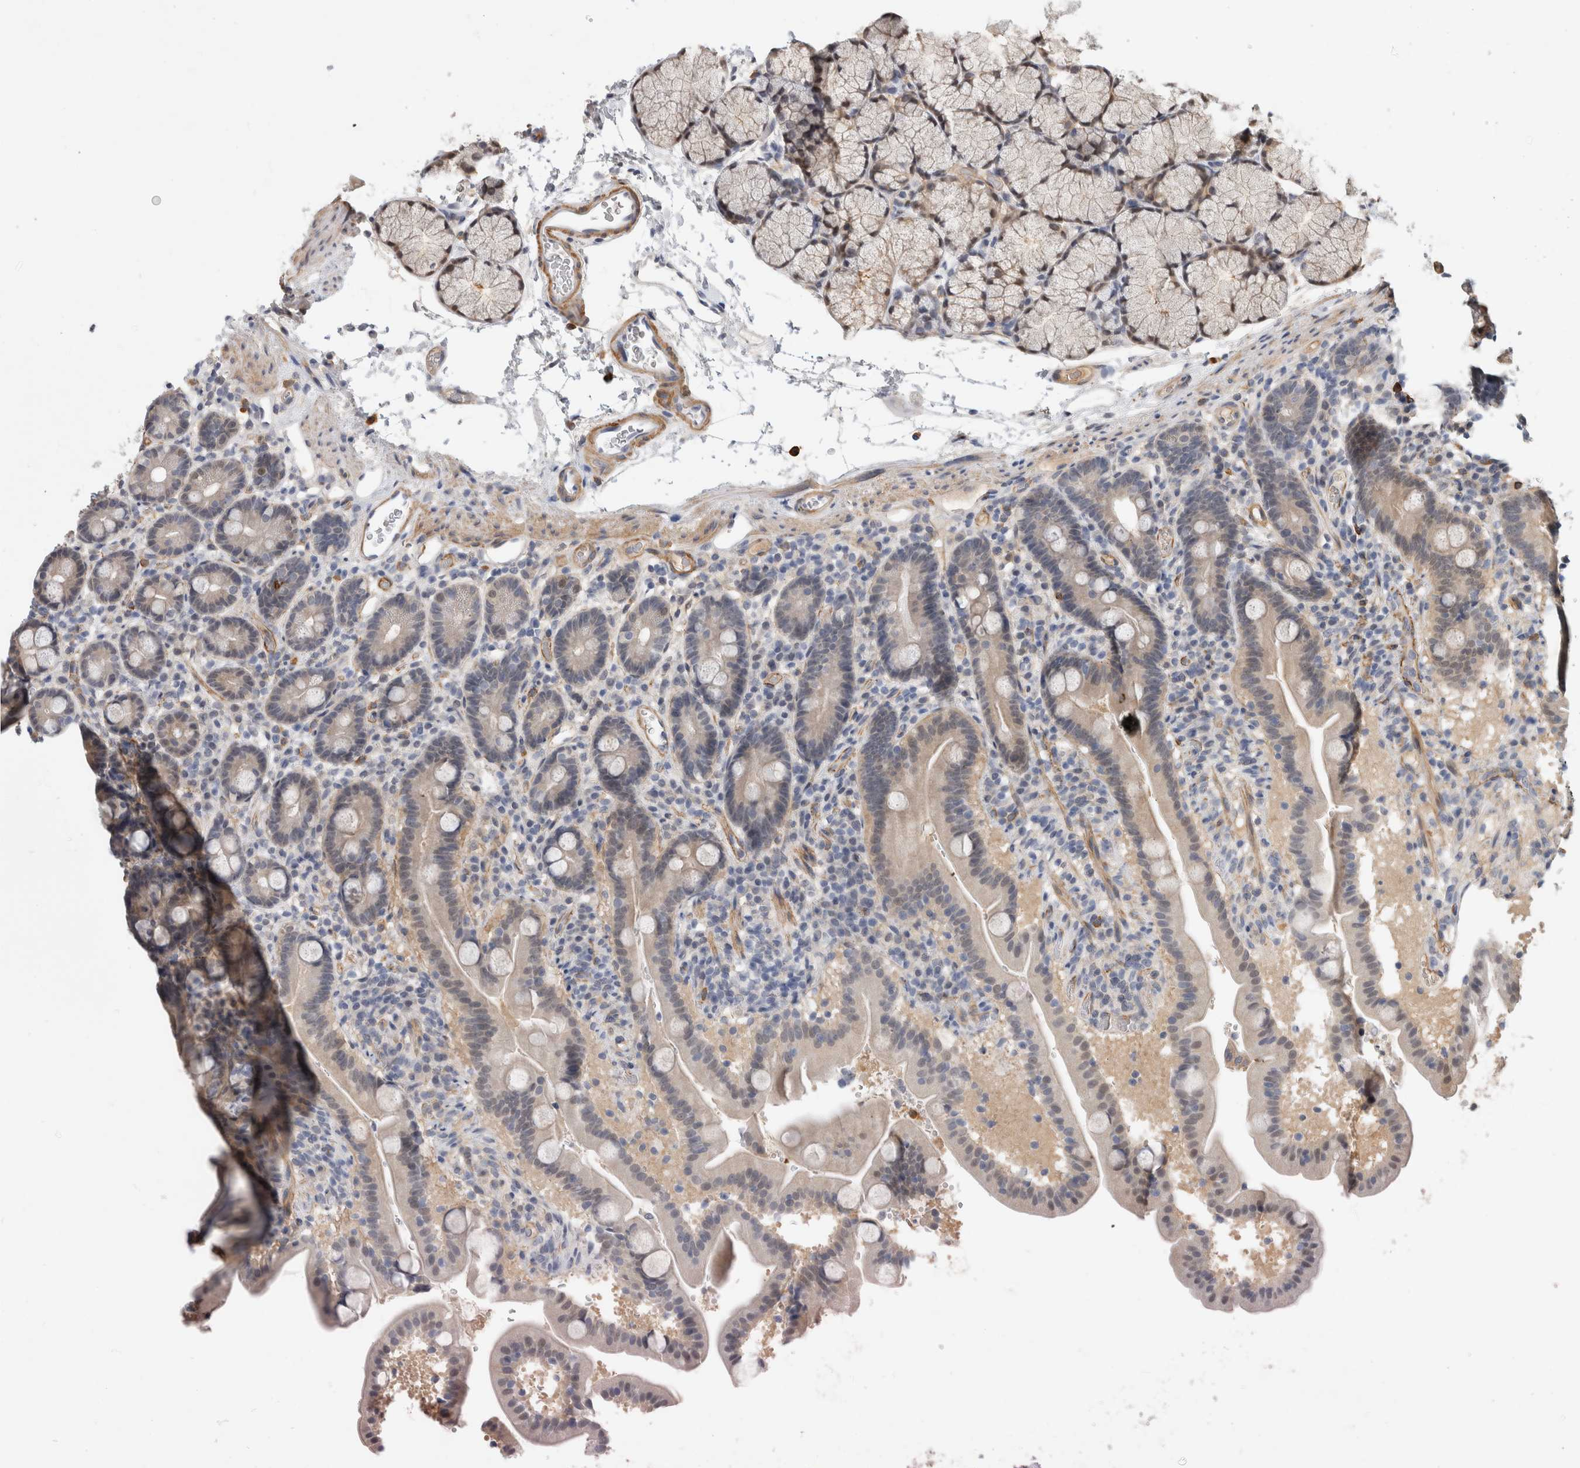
{"staining": {"intensity": "weak", "quantity": ">75%", "location": "cytoplasmic/membranous"}, "tissue": "duodenum", "cell_type": "Glandular cells", "image_type": "normal", "snomed": [{"axis": "morphology", "description": "Normal tissue, NOS"}, {"axis": "topography", "description": "Duodenum"}], "caption": "A histopathology image showing weak cytoplasmic/membranous positivity in approximately >75% of glandular cells in normal duodenum, as visualized by brown immunohistochemical staining.", "gene": "PGM1", "patient": {"sex": "male", "age": 54}}